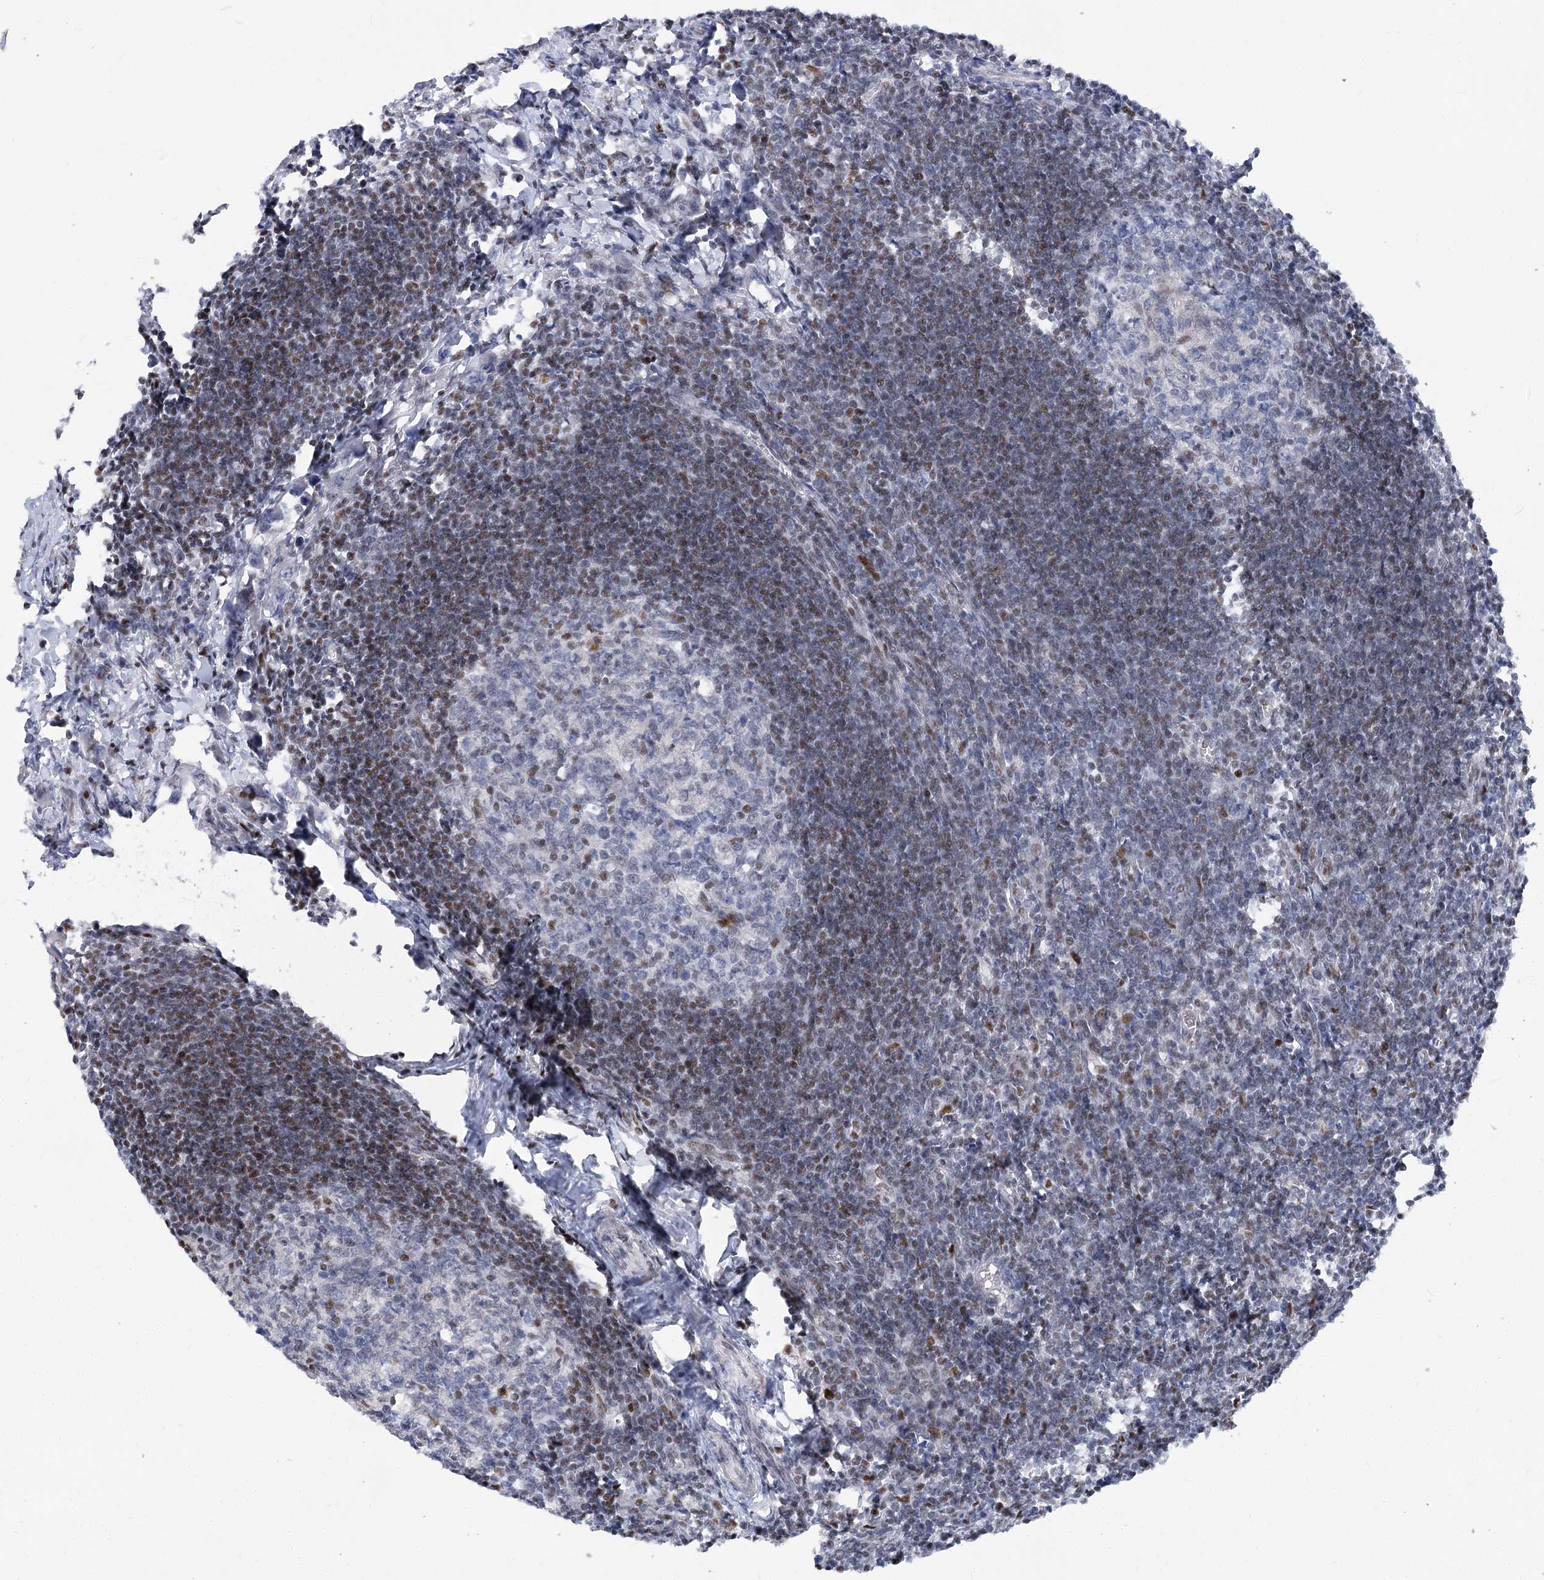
{"staining": {"intensity": "weak", "quantity": "<25%", "location": "nuclear"}, "tissue": "lymph node", "cell_type": "Germinal center cells", "image_type": "normal", "snomed": [{"axis": "morphology", "description": "Normal tissue, NOS"}, {"axis": "morphology", "description": "Malignant melanoma, Metastatic site"}, {"axis": "topography", "description": "Lymph node"}], "caption": "Immunohistochemistry (IHC) micrograph of normal lymph node: lymph node stained with DAB (3,3'-diaminobenzidine) exhibits no significant protein positivity in germinal center cells. (Brightfield microscopy of DAB immunohistochemistry (IHC) at high magnification).", "gene": "ARSI", "patient": {"sex": "male", "age": 41}}